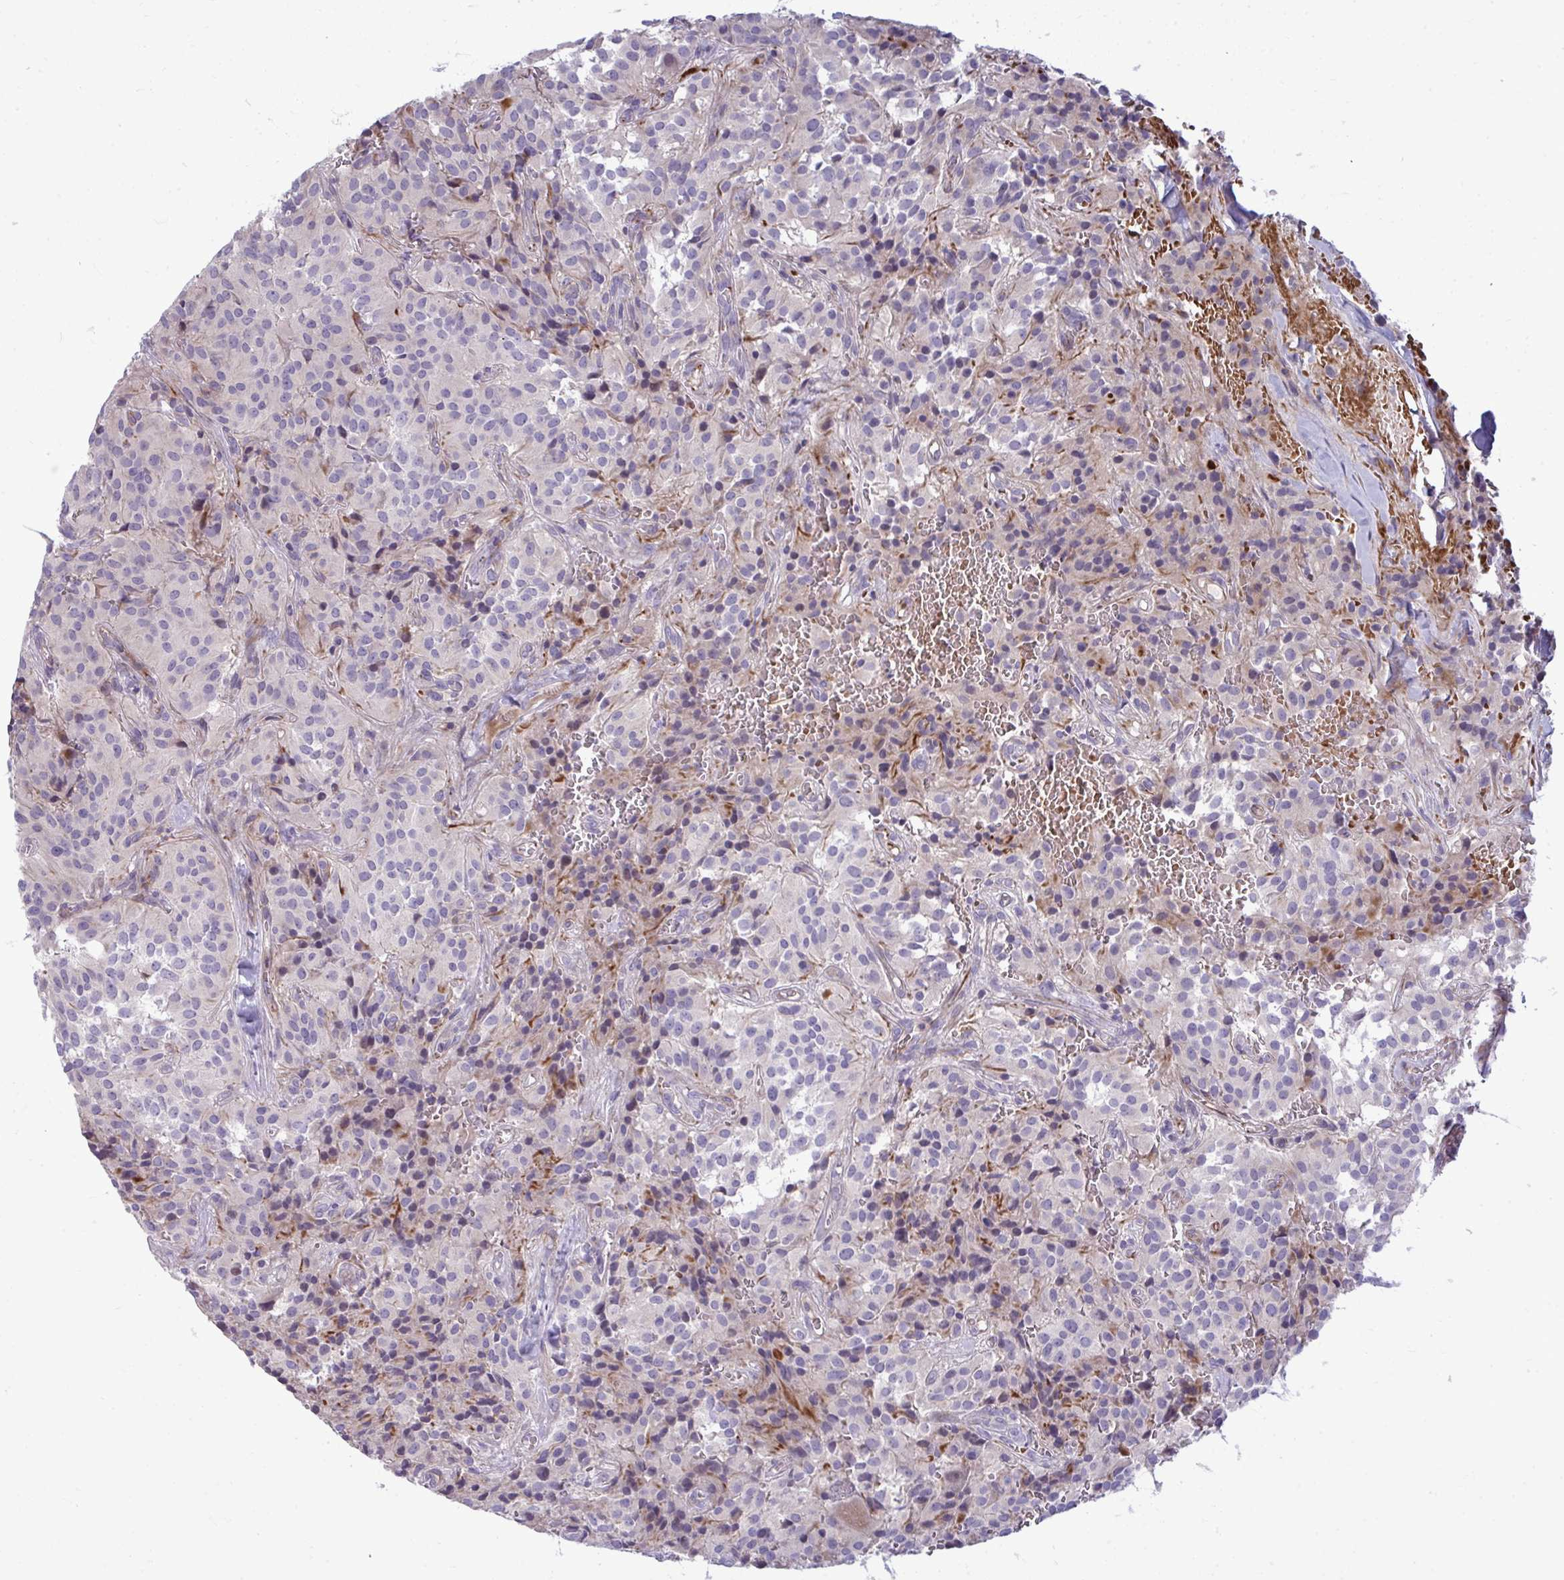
{"staining": {"intensity": "negative", "quantity": "none", "location": "none"}, "tissue": "glioma", "cell_type": "Tumor cells", "image_type": "cancer", "snomed": [{"axis": "morphology", "description": "Glioma, malignant, Low grade"}, {"axis": "topography", "description": "Brain"}], "caption": "High power microscopy photomicrograph of an immunohistochemistry (IHC) photomicrograph of glioma, revealing no significant expression in tumor cells. (Immunohistochemistry (ihc), brightfield microscopy, high magnification).", "gene": "SLC14A1", "patient": {"sex": "male", "age": 42}}